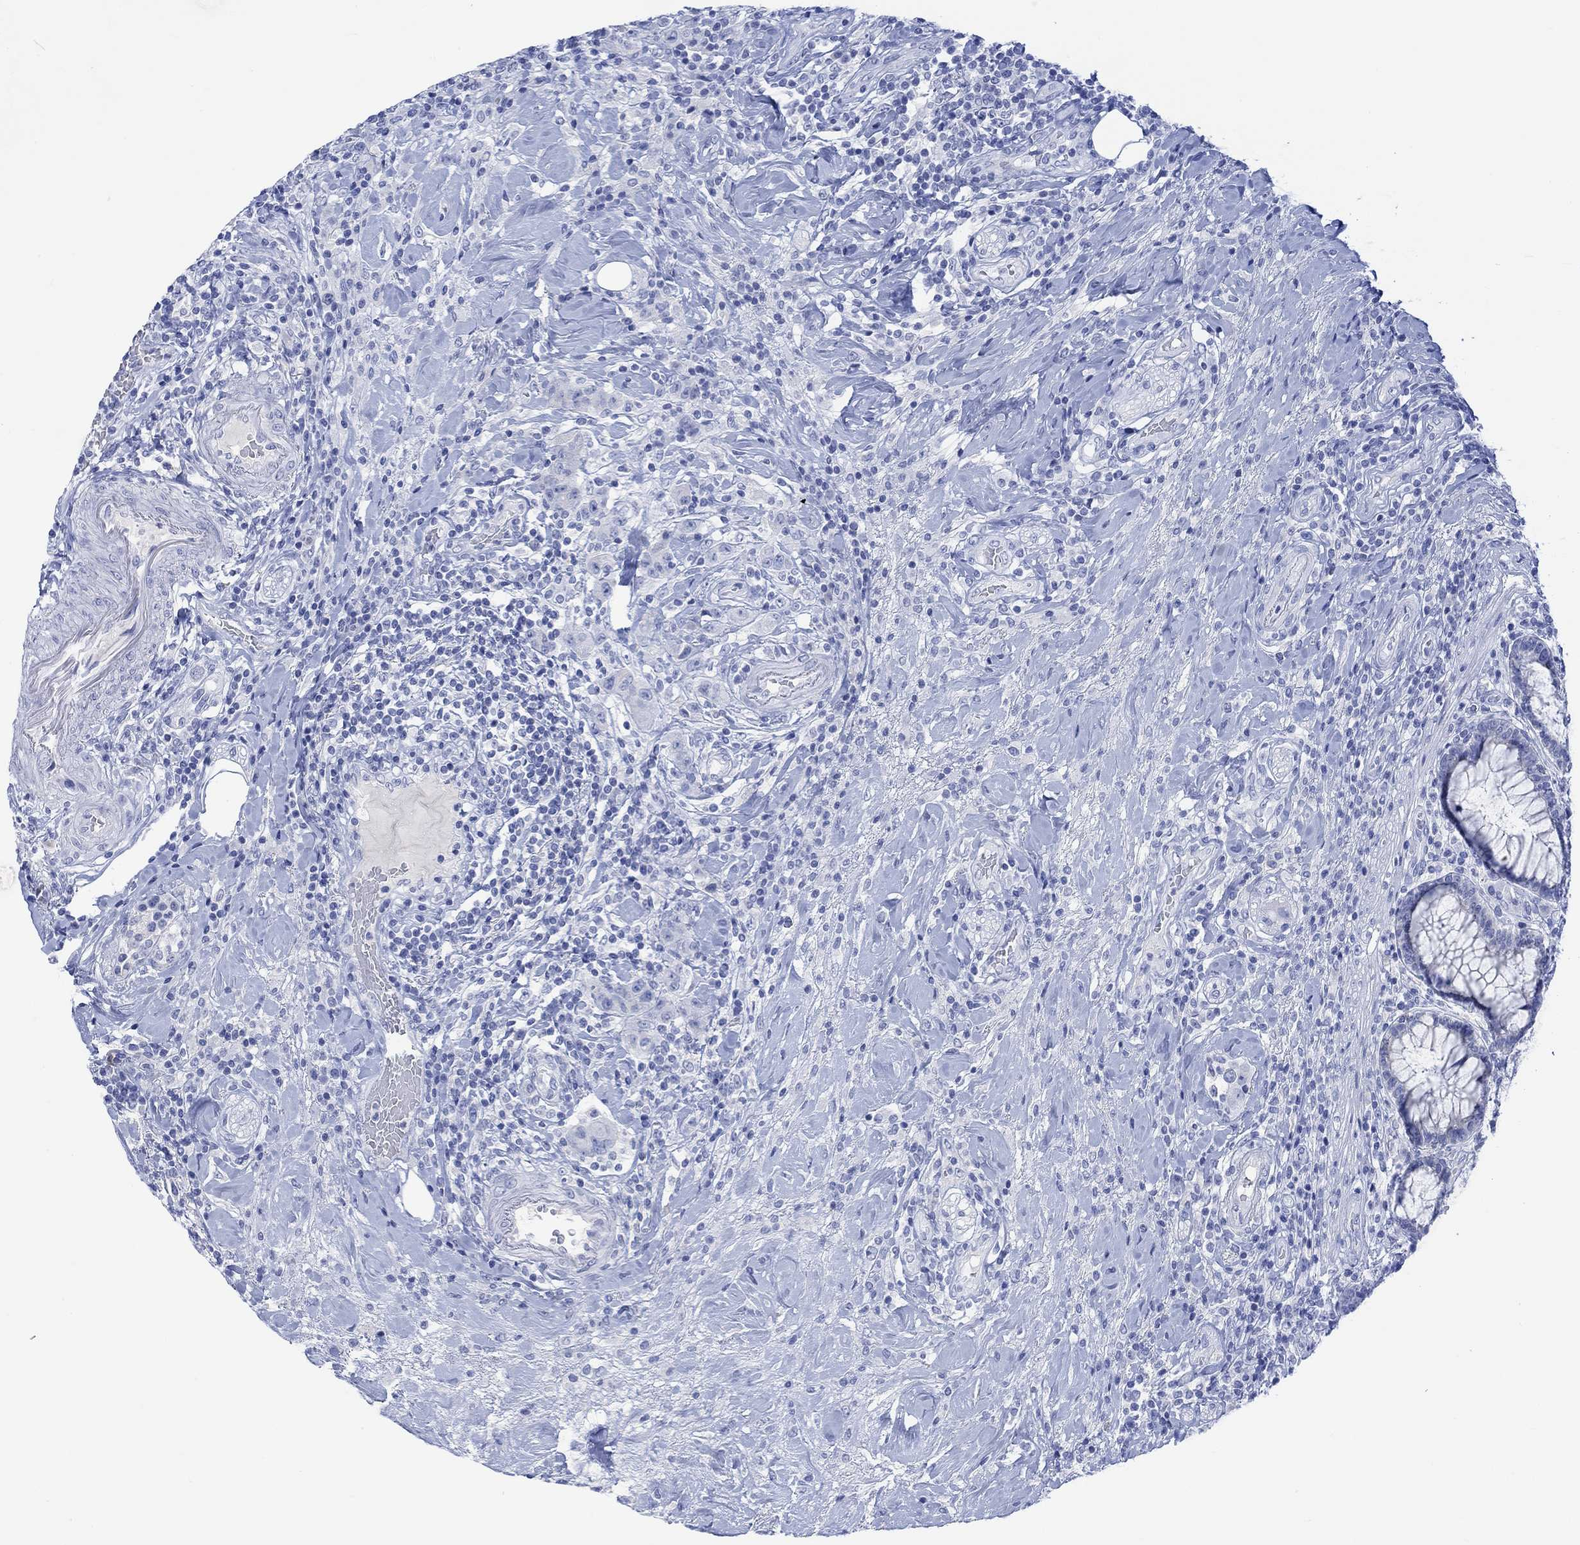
{"staining": {"intensity": "negative", "quantity": "none", "location": "none"}, "tissue": "colorectal cancer", "cell_type": "Tumor cells", "image_type": "cancer", "snomed": [{"axis": "morphology", "description": "Adenocarcinoma, NOS"}, {"axis": "topography", "description": "Colon"}], "caption": "This is an immunohistochemistry (IHC) micrograph of adenocarcinoma (colorectal). There is no expression in tumor cells.", "gene": "CALCA", "patient": {"sex": "female", "age": 69}}